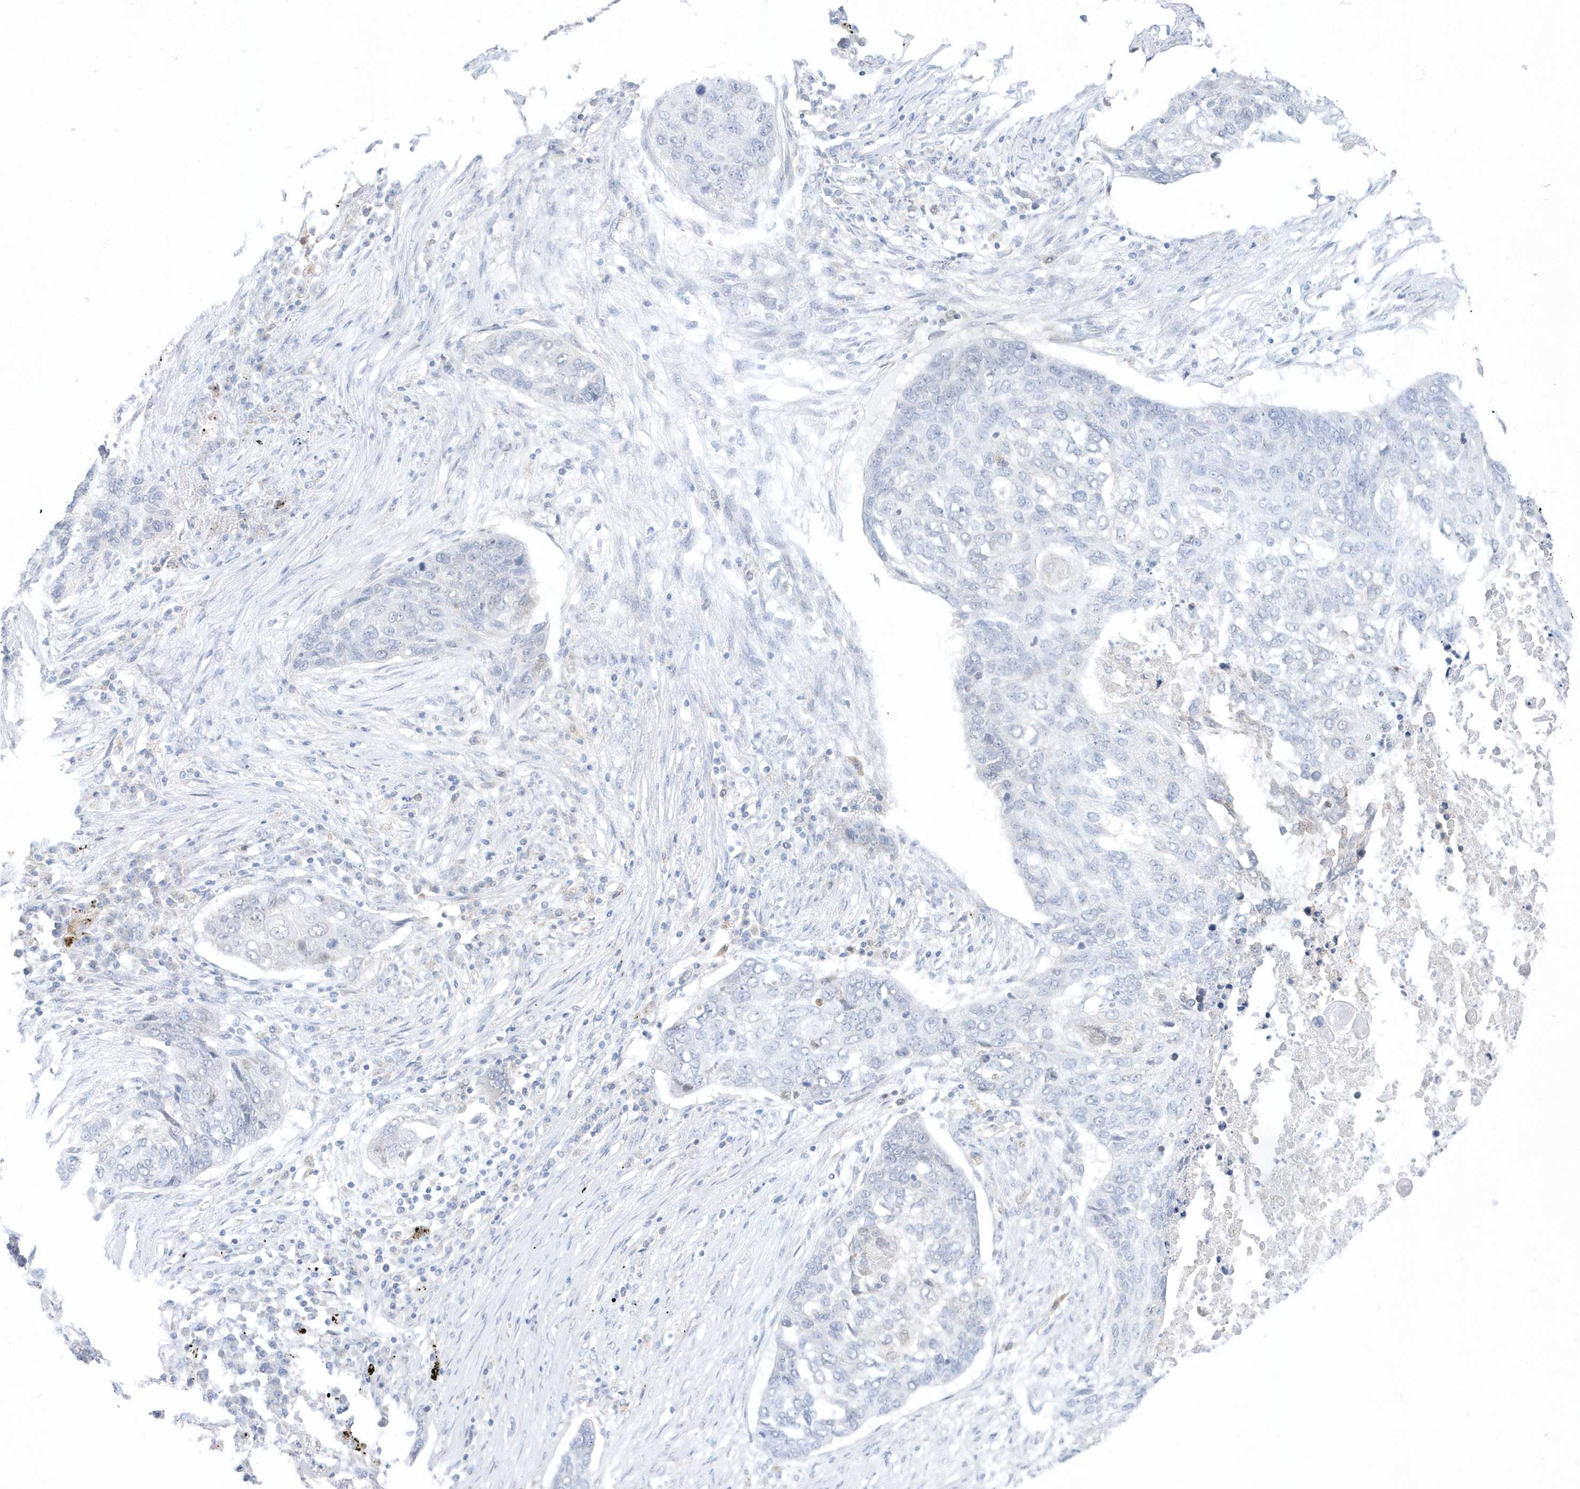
{"staining": {"intensity": "negative", "quantity": "none", "location": "none"}, "tissue": "lung cancer", "cell_type": "Tumor cells", "image_type": "cancer", "snomed": [{"axis": "morphology", "description": "Squamous cell carcinoma, NOS"}, {"axis": "topography", "description": "Lung"}], "caption": "DAB (3,3'-diaminobenzidine) immunohistochemical staining of human lung squamous cell carcinoma exhibits no significant staining in tumor cells.", "gene": "PCBD1", "patient": {"sex": "female", "age": 63}}